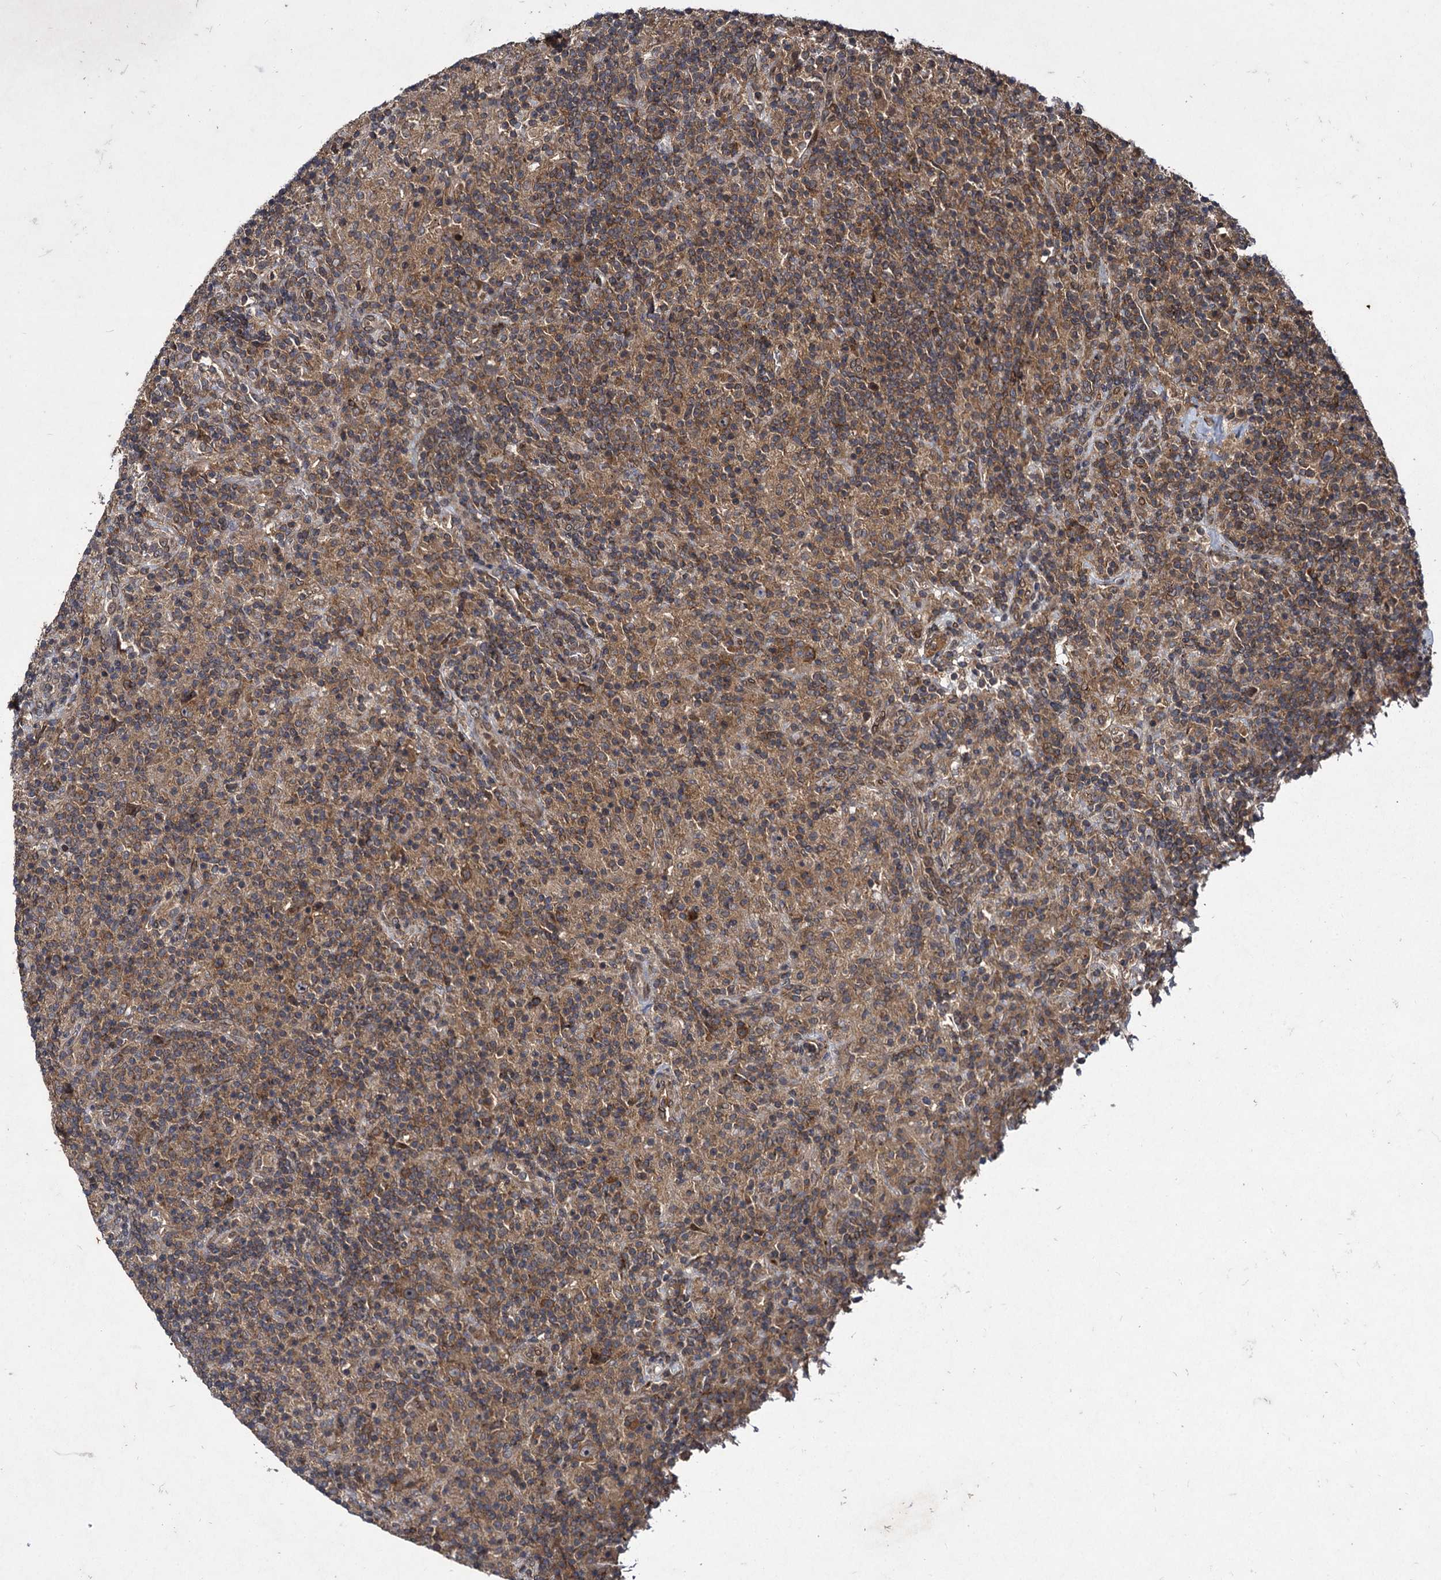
{"staining": {"intensity": "moderate", "quantity": ">75%", "location": "cytoplasmic/membranous"}, "tissue": "lymphoma", "cell_type": "Tumor cells", "image_type": "cancer", "snomed": [{"axis": "morphology", "description": "Hodgkin's disease, NOS"}, {"axis": "topography", "description": "Lymph node"}], "caption": "Hodgkin's disease was stained to show a protein in brown. There is medium levels of moderate cytoplasmic/membranous positivity in approximately >75% of tumor cells.", "gene": "DCP1B", "patient": {"sex": "male", "age": 70}}